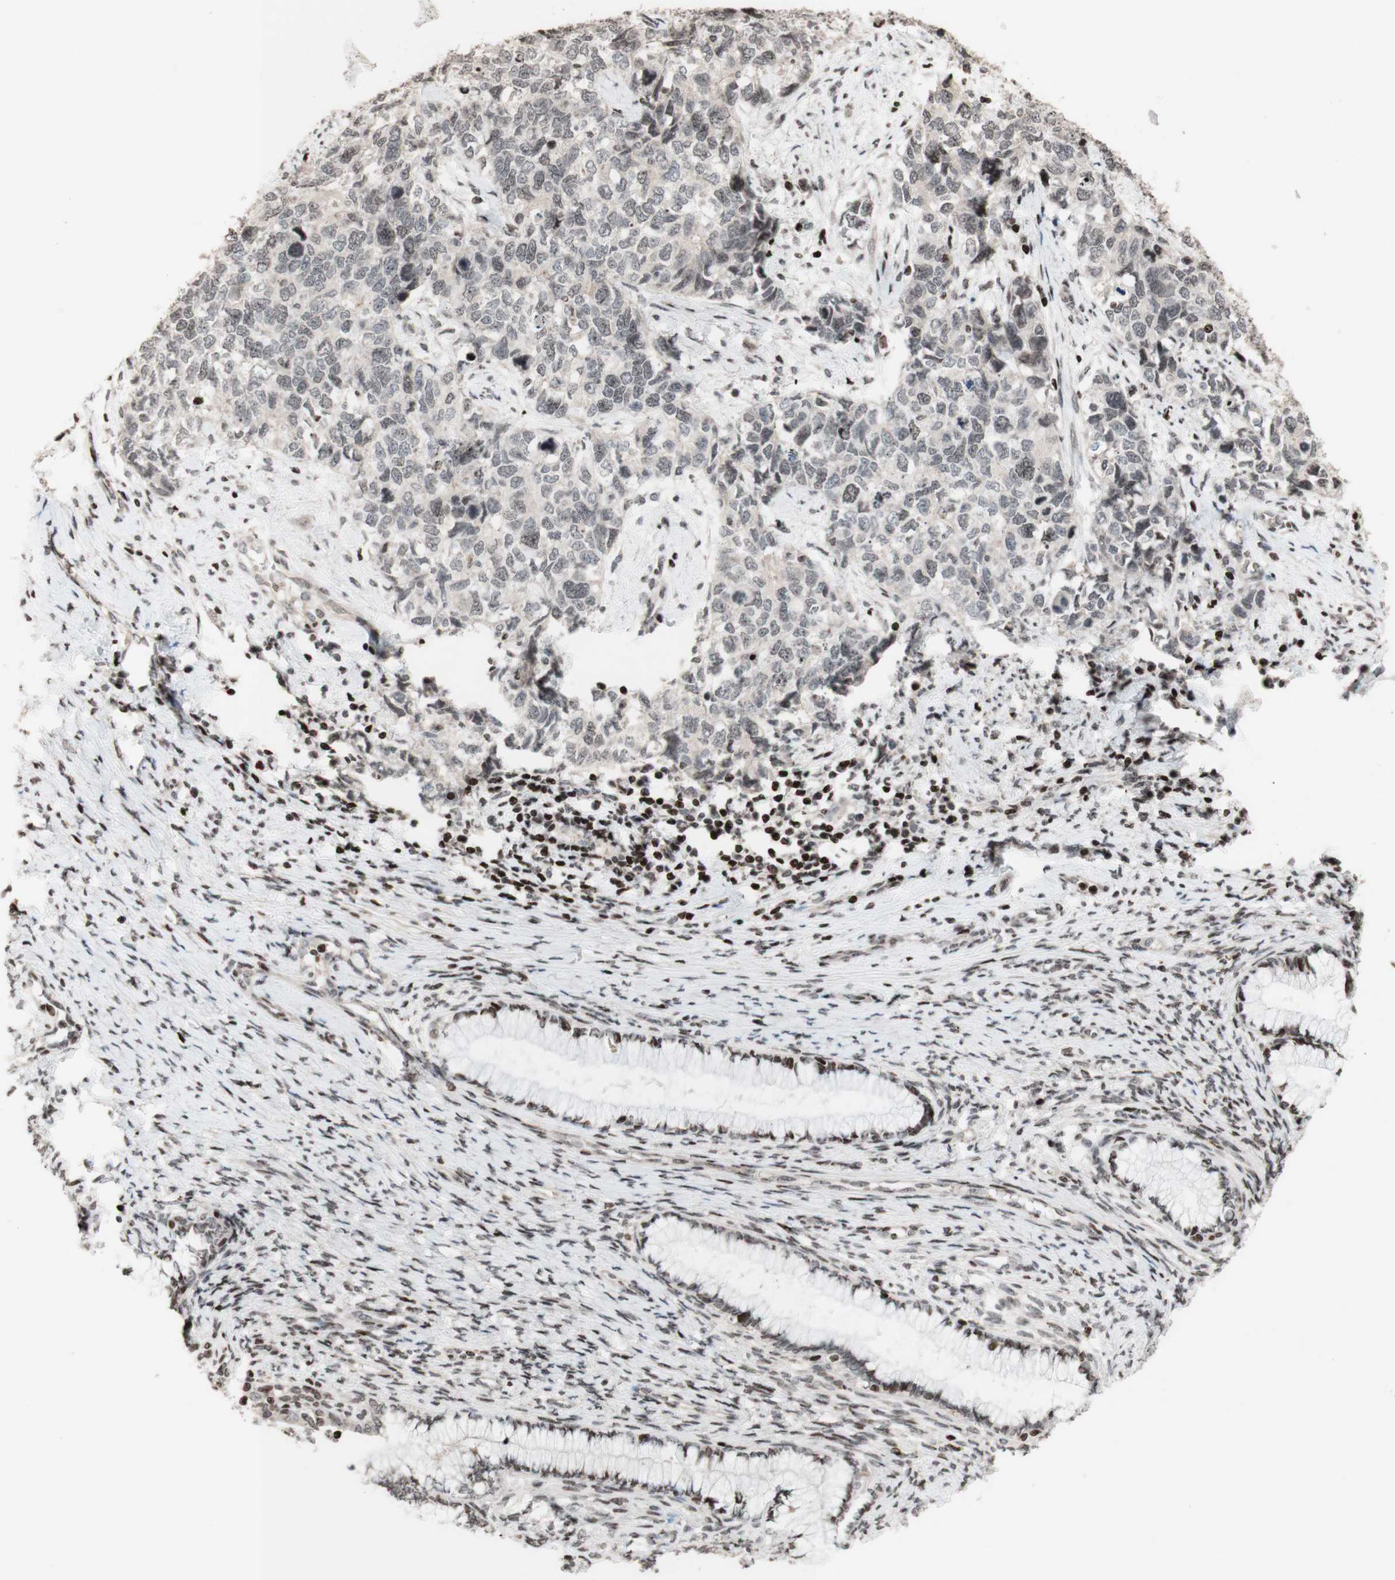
{"staining": {"intensity": "negative", "quantity": "none", "location": "none"}, "tissue": "cervical cancer", "cell_type": "Tumor cells", "image_type": "cancer", "snomed": [{"axis": "morphology", "description": "Squamous cell carcinoma, NOS"}, {"axis": "topography", "description": "Cervix"}], "caption": "Histopathology image shows no protein staining in tumor cells of cervical cancer (squamous cell carcinoma) tissue.", "gene": "POLA1", "patient": {"sex": "female", "age": 63}}